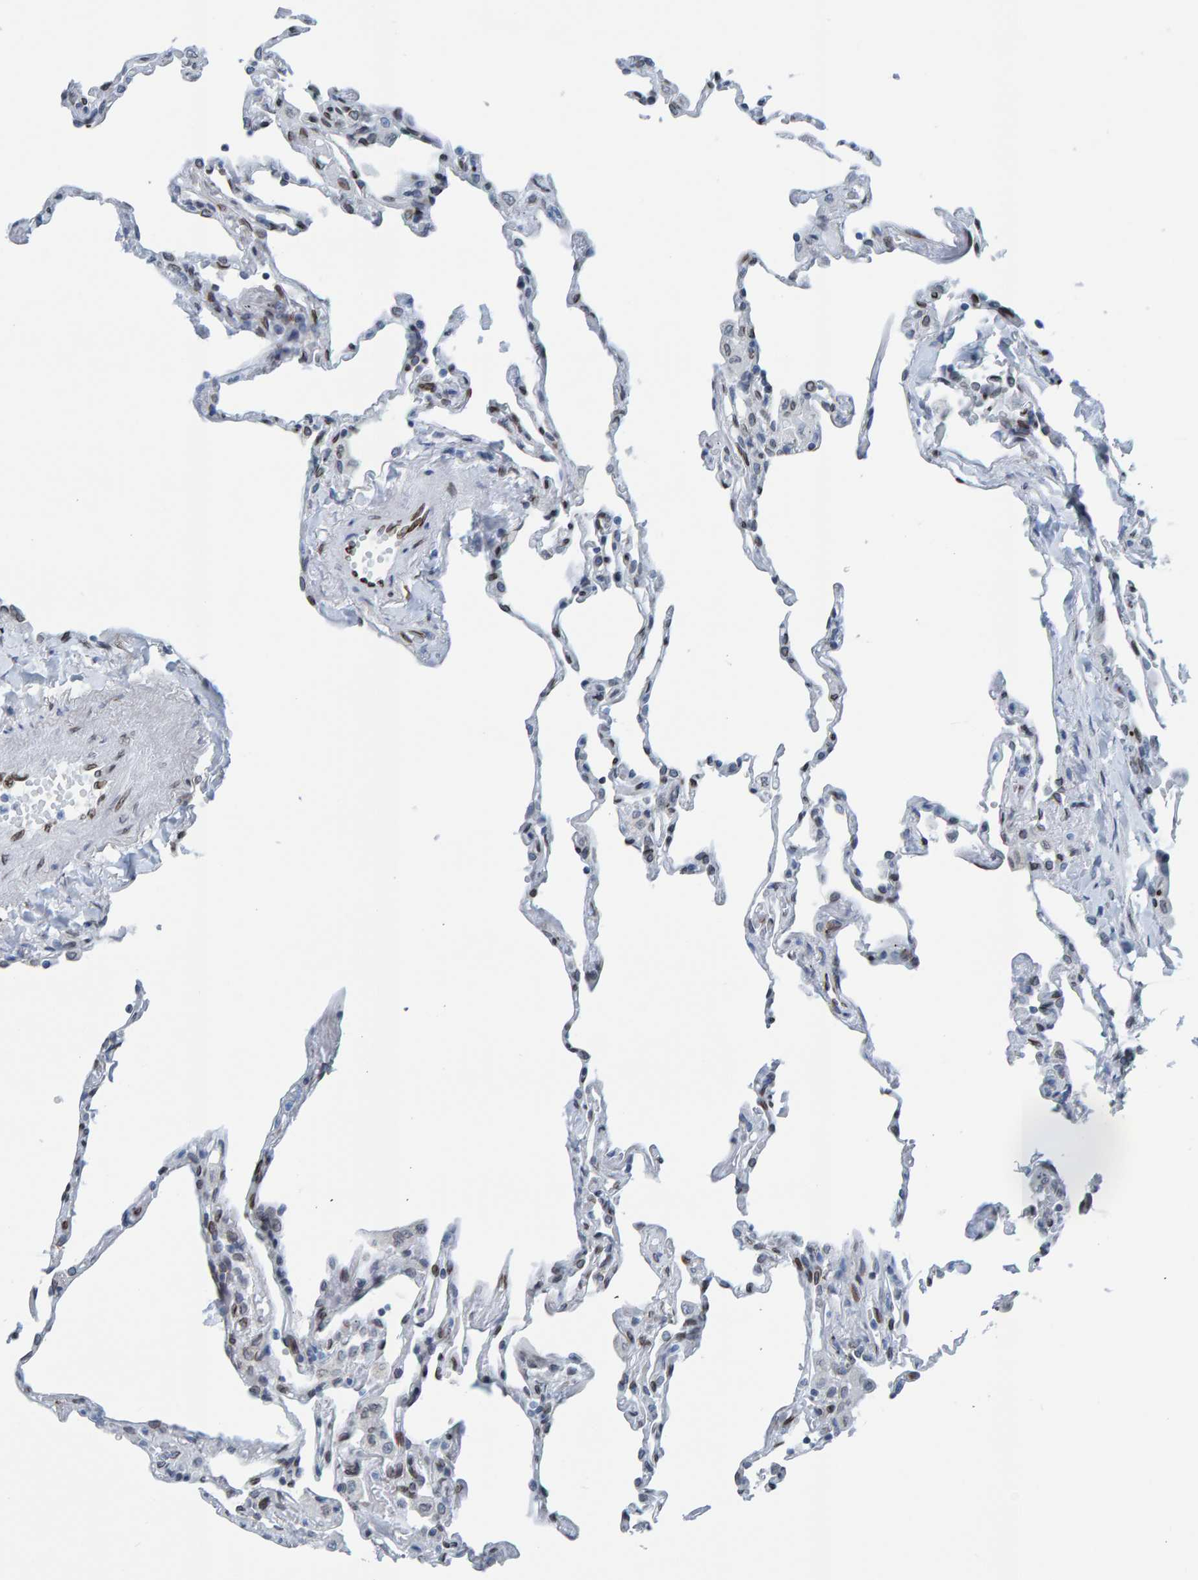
{"staining": {"intensity": "moderate", "quantity": "25%-75%", "location": "nuclear"}, "tissue": "lung", "cell_type": "Alveolar cells", "image_type": "normal", "snomed": [{"axis": "morphology", "description": "Normal tissue, NOS"}, {"axis": "topography", "description": "Lung"}], "caption": "A brown stain highlights moderate nuclear staining of a protein in alveolar cells of normal human lung. (Brightfield microscopy of DAB IHC at high magnification).", "gene": "LMNB2", "patient": {"sex": "male", "age": 59}}